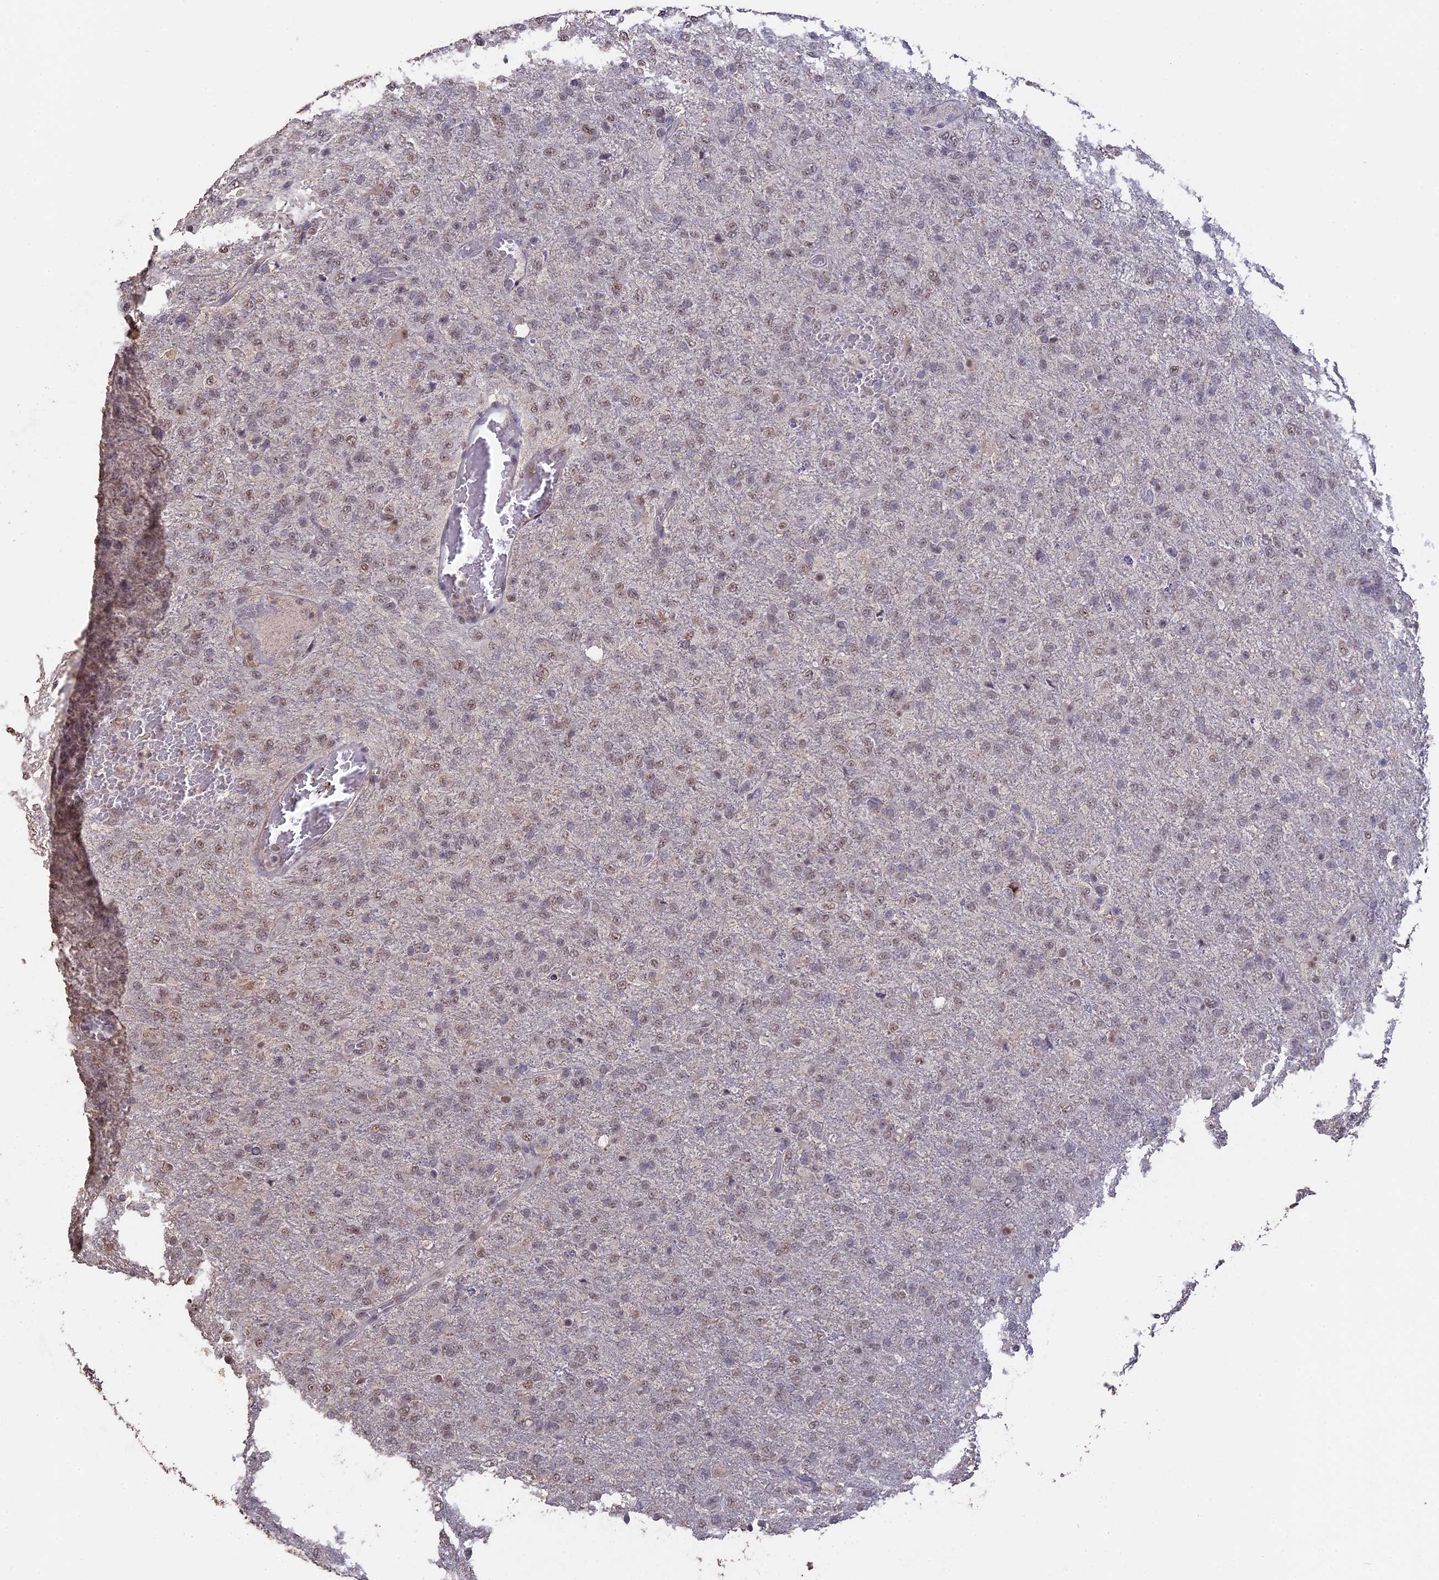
{"staining": {"intensity": "weak", "quantity": "25%-75%", "location": "nuclear"}, "tissue": "glioma", "cell_type": "Tumor cells", "image_type": "cancer", "snomed": [{"axis": "morphology", "description": "Glioma, malignant, High grade"}, {"axis": "topography", "description": "Brain"}], "caption": "High-power microscopy captured an immunohistochemistry (IHC) micrograph of glioma, revealing weak nuclear staining in approximately 25%-75% of tumor cells.", "gene": "PSMC6", "patient": {"sex": "female", "age": 74}}